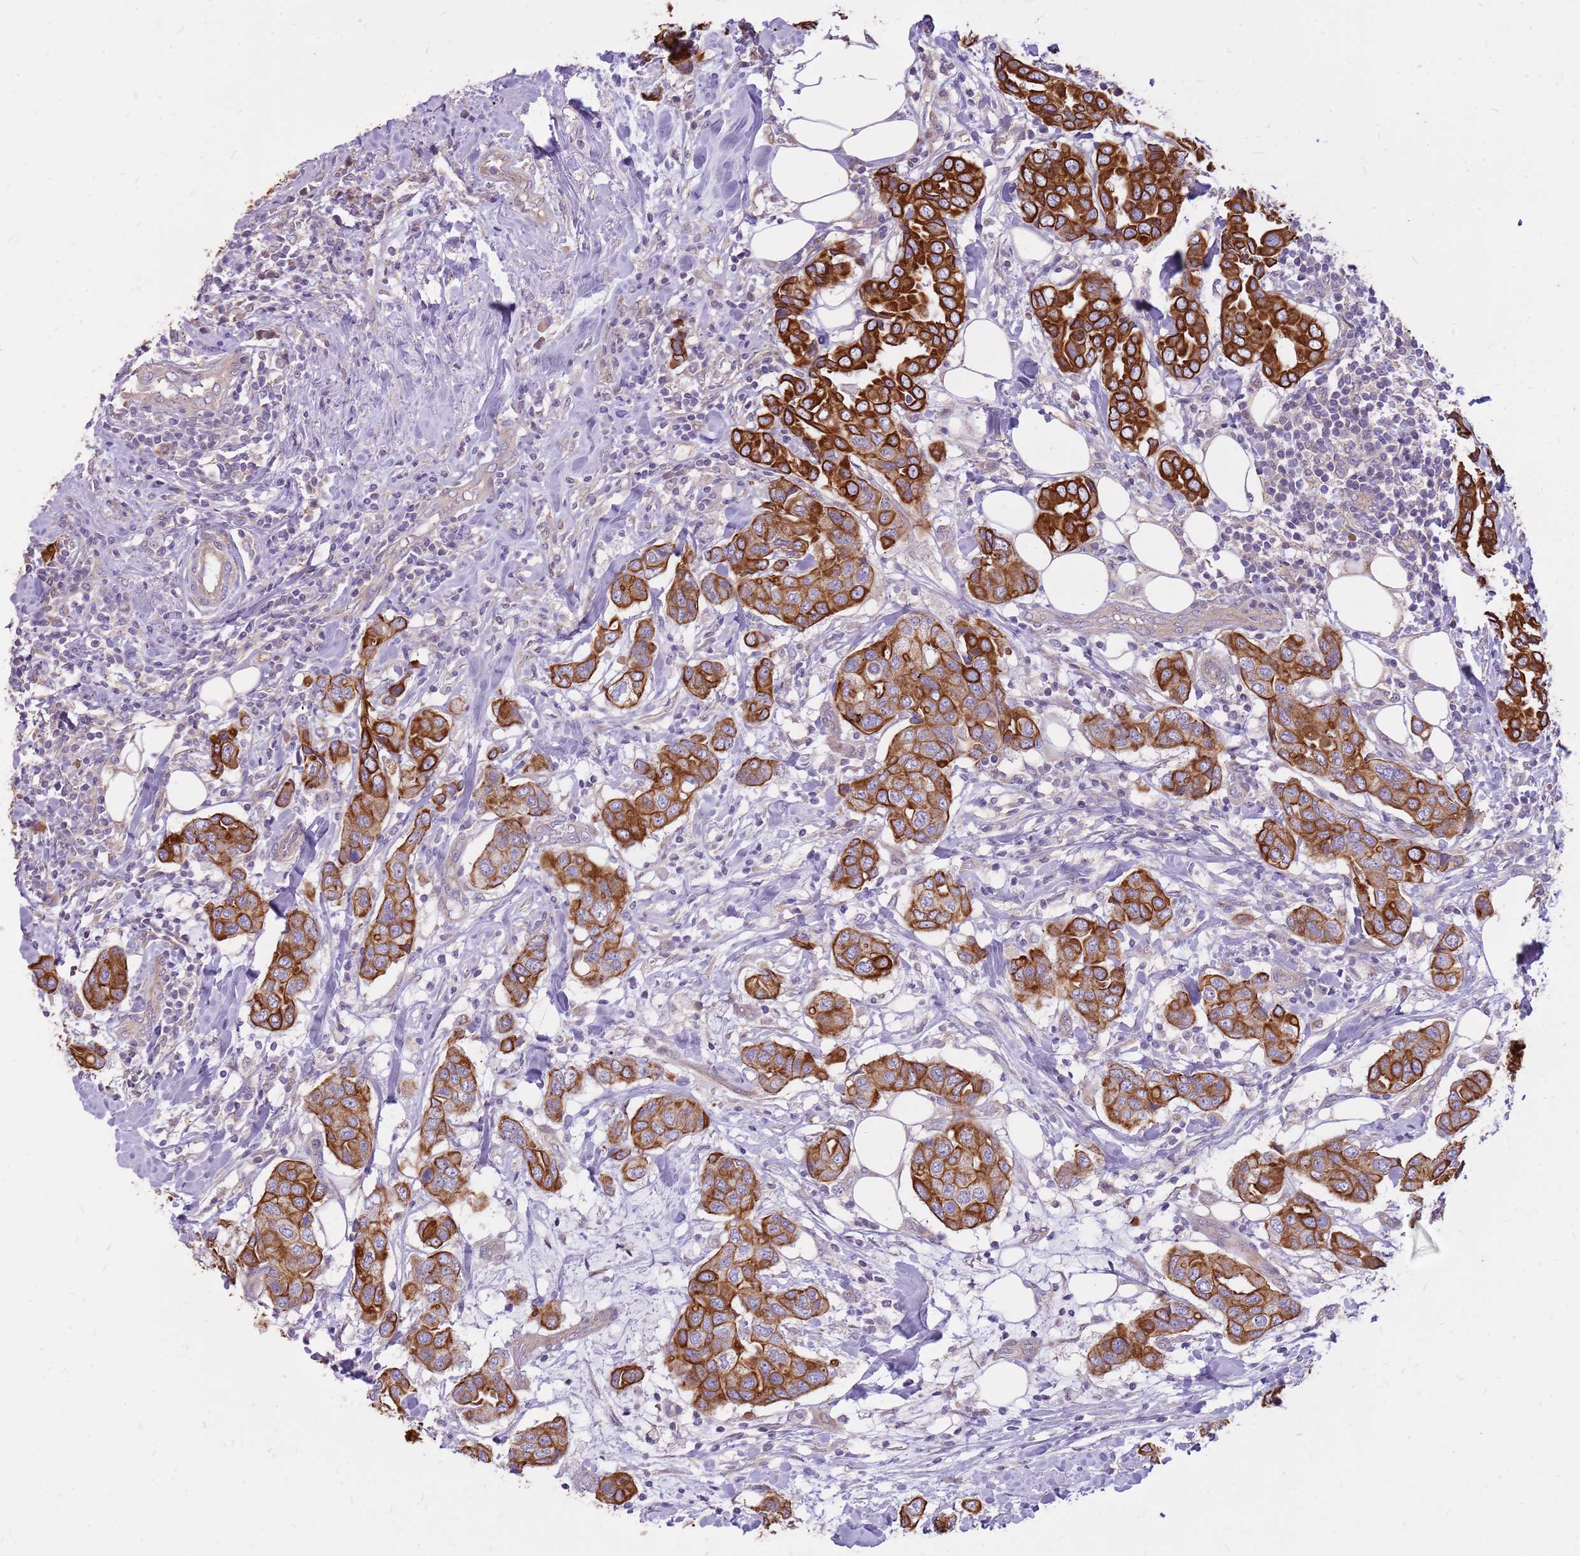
{"staining": {"intensity": "strong", "quantity": ">75%", "location": "cytoplasmic/membranous"}, "tissue": "breast cancer", "cell_type": "Tumor cells", "image_type": "cancer", "snomed": [{"axis": "morphology", "description": "Lobular carcinoma"}, {"axis": "topography", "description": "Breast"}], "caption": "Breast cancer (lobular carcinoma) tissue reveals strong cytoplasmic/membranous expression in about >75% of tumor cells, visualized by immunohistochemistry. (DAB IHC with brightfield microscopy, high magnification).", "gene": "WASHC4", "patient": {"sex": "female", "age": 51}}